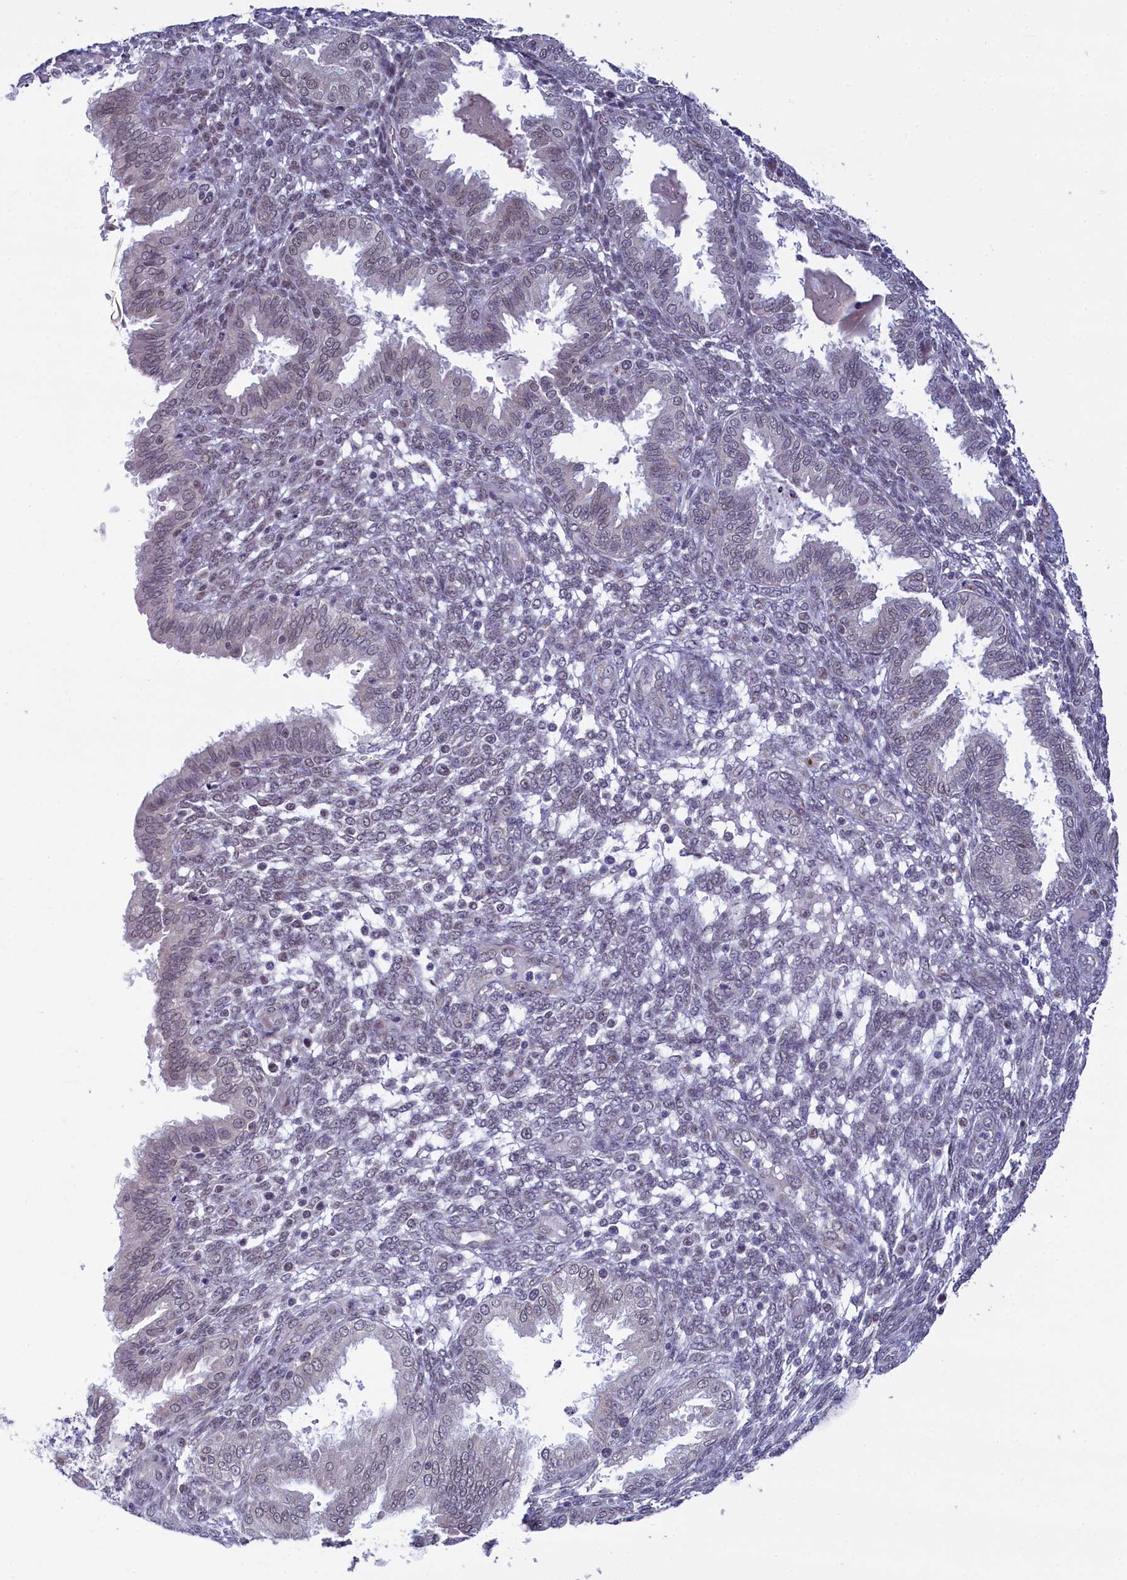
{"staining": {"intensity": "negative", "quantity": "none", "location": "none"}, "tissue": "endometrium", "cell_type": "Cells in endometrial stroma", "image_type": "normal", "snomed": [{"axis": "morphology", "description": "Normal tissue, NOS"}, {"axis": "topography", "description": "Endometrium"}], "caption": "IHC histopathology image of normal endometrium: endometrium stained with DAB (3,3'-diaminobenzidine) shows no significant protein positivity in cells in endometrial stroma.", "gene": "PPHLN1", "patient": {"sex": "female", "age": 33}}